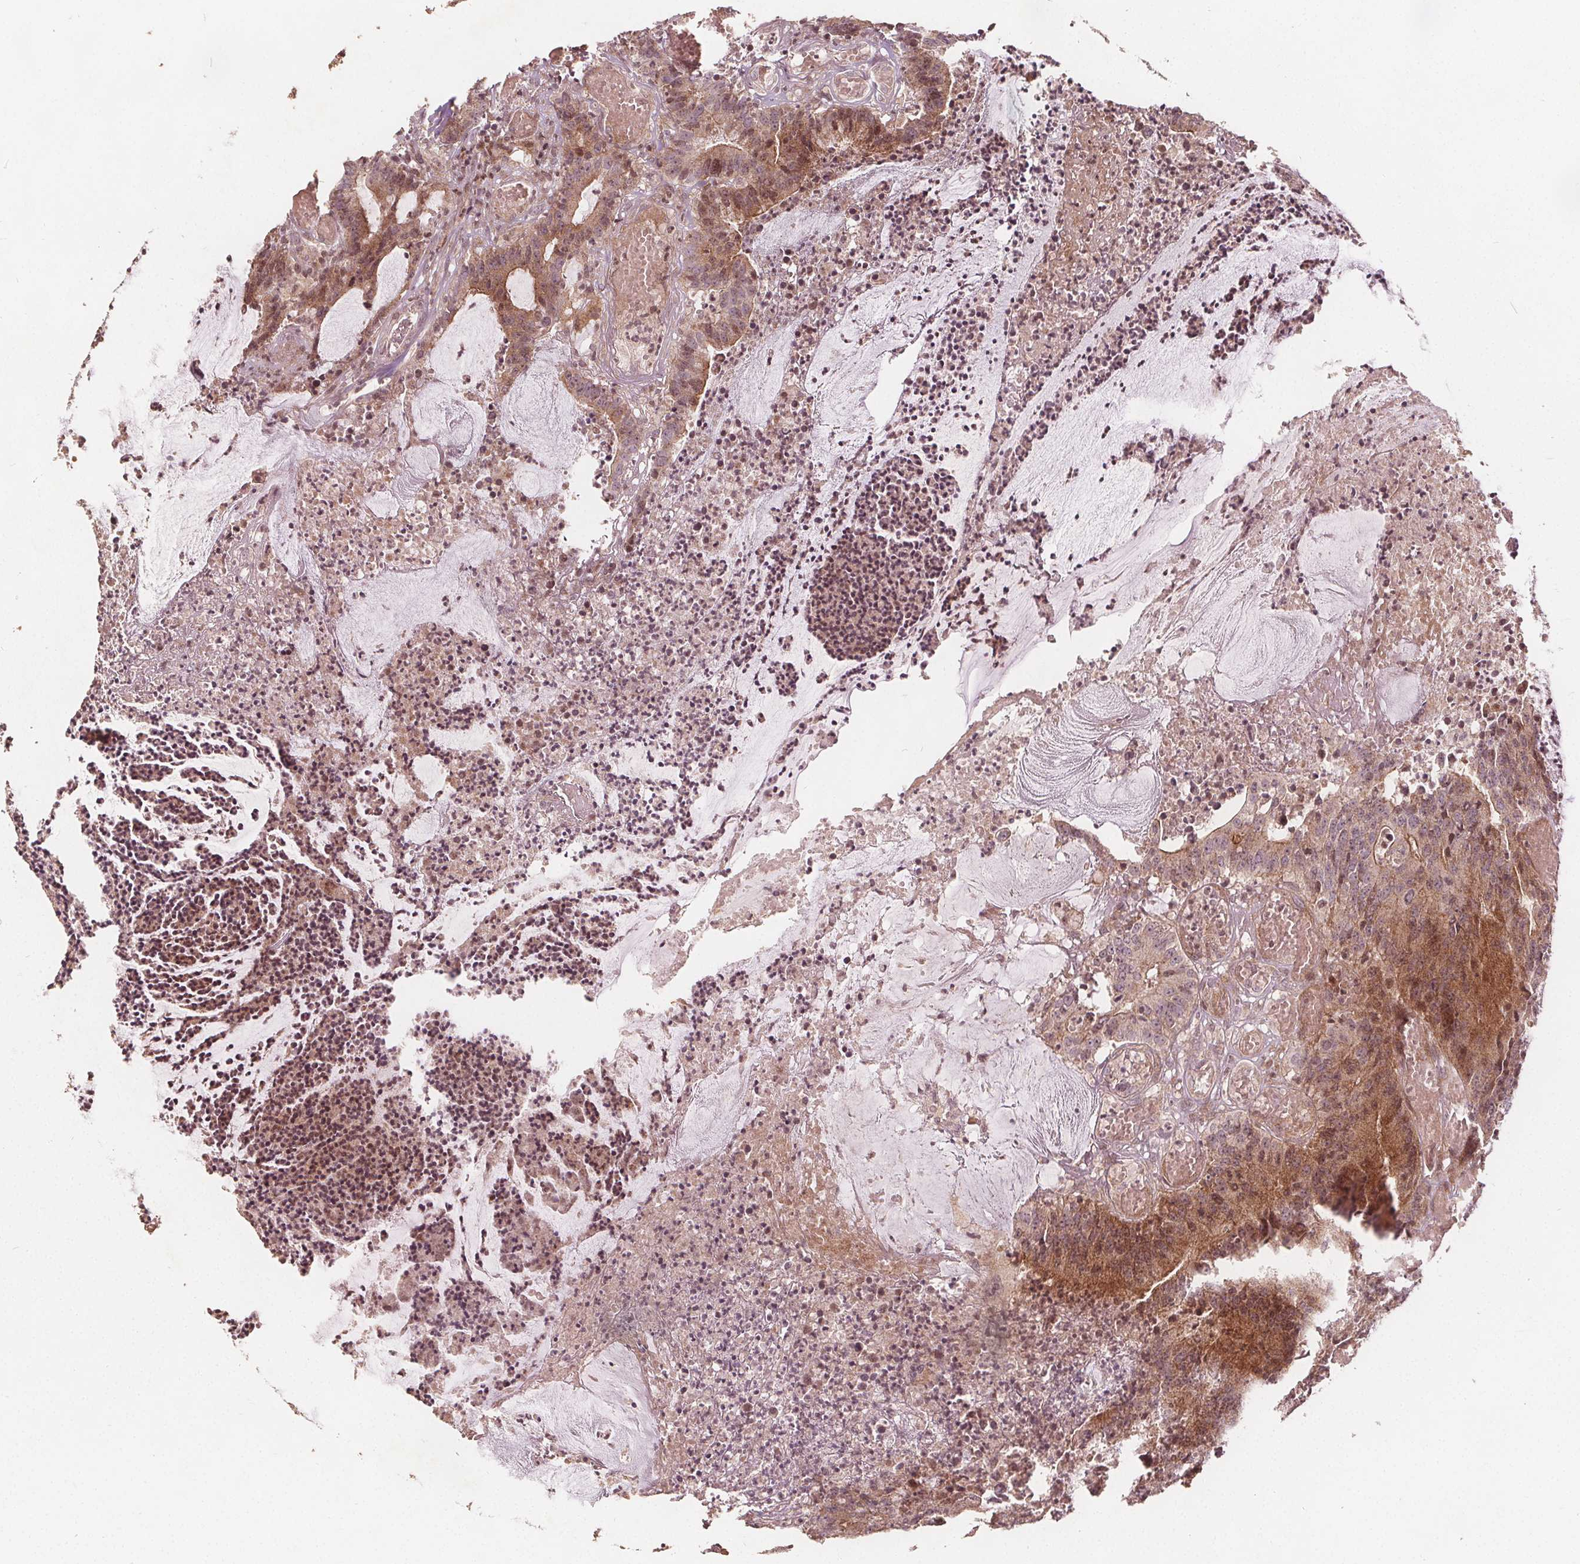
{"staining": {"intensity": "moderate", "quantity": ">75%", "location": "cytoplasmic/membranous,nuclear"}, "tissue": "colorectal cancer", "cell_type": "Tumor cells", "image_type": "cancer", "snomed": [{"axis": "morphology", "description": "Adenocarcinoma, NOS"}, {"axis": "topography", "description": "Colon"}], "caption": "High-magnification brightfield microscopy of colorectal cancer (adenocarcinoma) stained with DAB (brown) and counterstained with hematoxylin (blue). tumor cells exhibit moderate cytoplasmic/membranous and nuclear staining is present in about>75% of cells. (brown staining indicates protein expression, while blue staining denotes nuclei).", "gene": "PTPRT", "patient": {"sex": "female", "age": 78}}